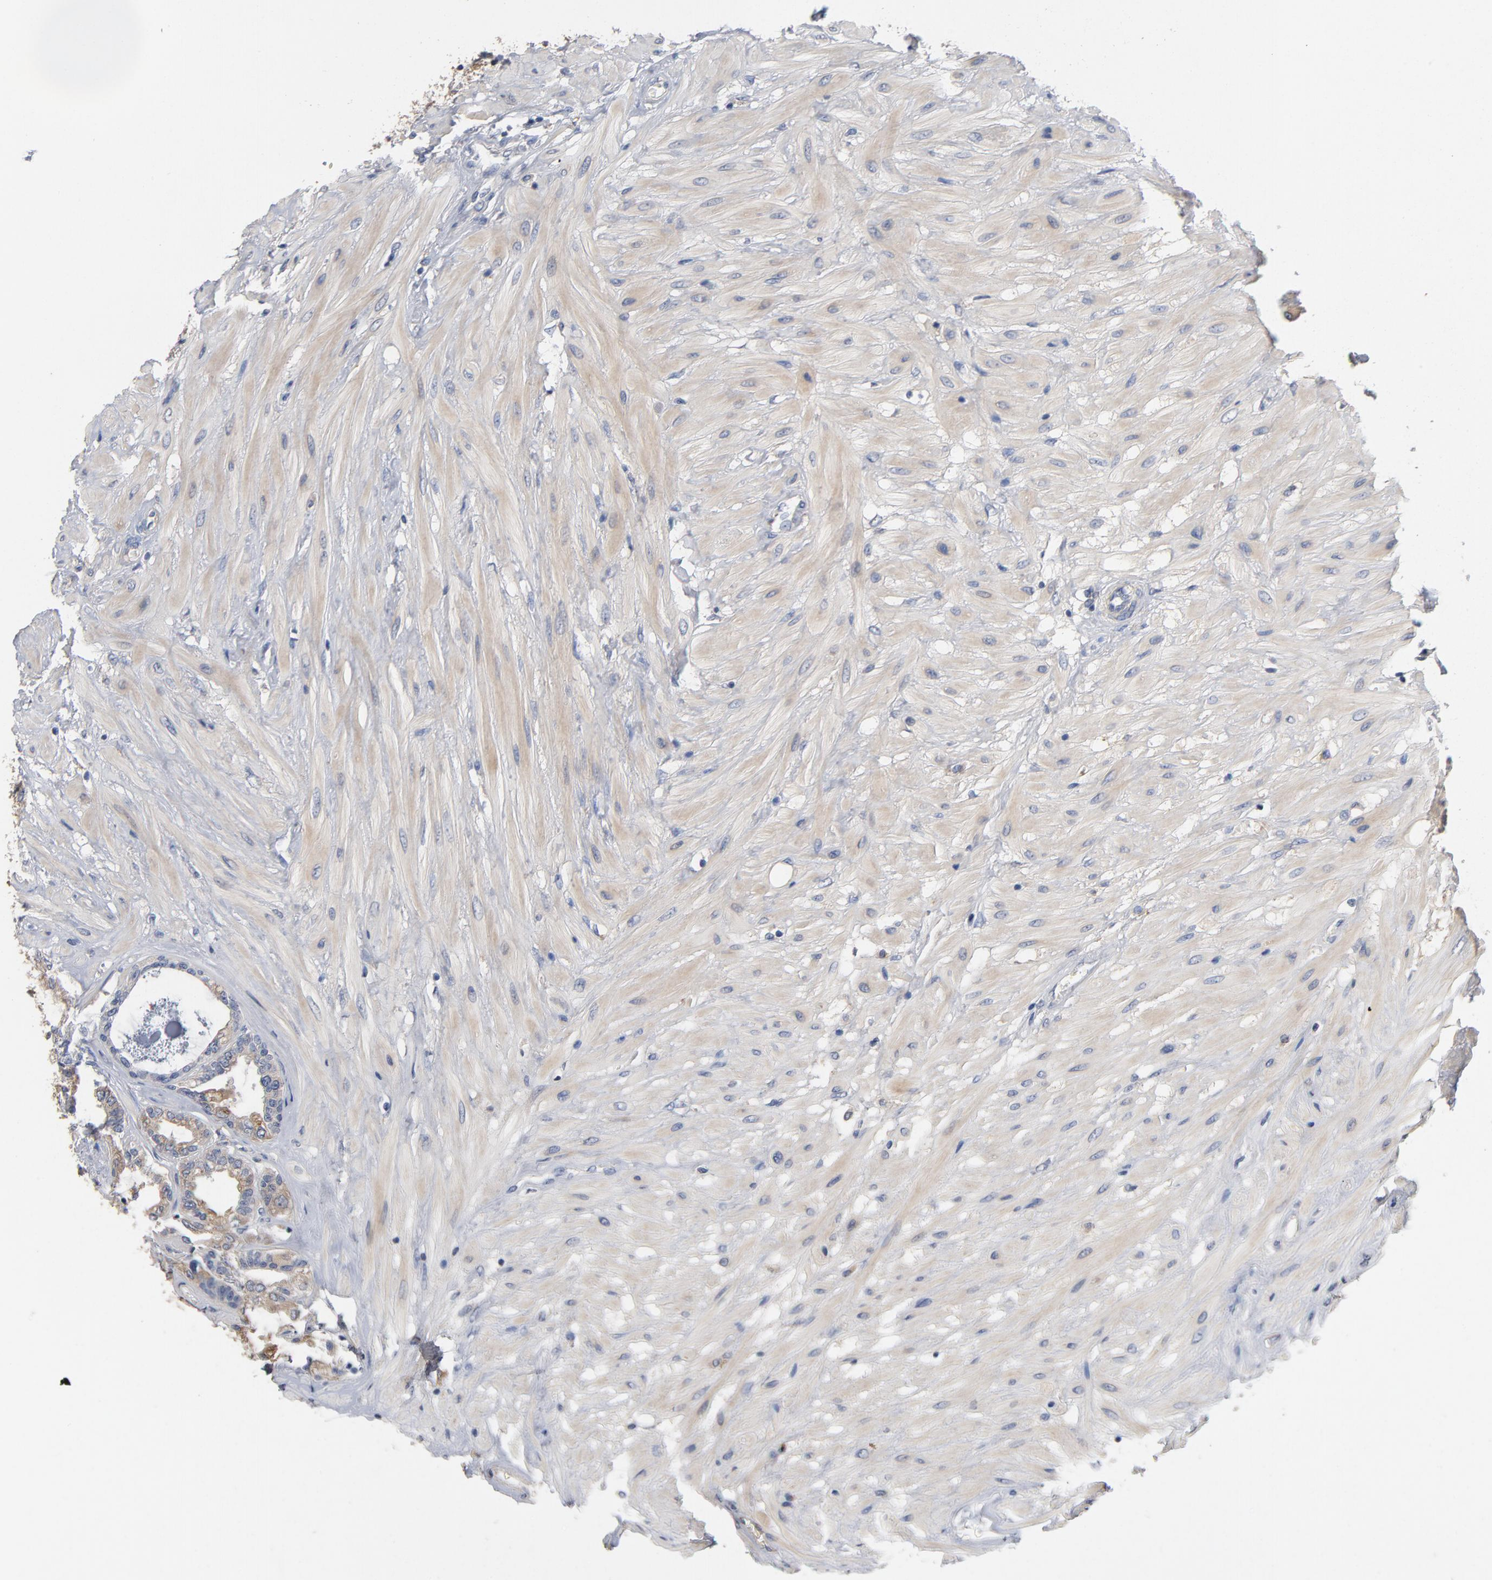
{"staining": {"intensity": "weak", "quantity": ">75%", "location": "cytoplasmic/membranous"}, "tissue": "seminal vesicle", "cell_type": "Glandular cells", "image_type": "normal", "snomed": [{"axis": "morphology", "description": "Normal tissue, NOS"}, {"axis": "morphology", "description": "Inflammation, NOS"}, {"axis": "topography", "description": "Urinary bladder"}, {"axis": "topography", "description": "Prostate"}, {"axis": "topography", "description": "Seminal veicle"}], "caption": "Immunohistochemical staining of benign human seminal vesicle displays low levels of weak cytoplasmic/membranous expression in about >75% of glandular cells.", "gene": "CCDC134", "patient": {"sex": "male", "age": 82}}